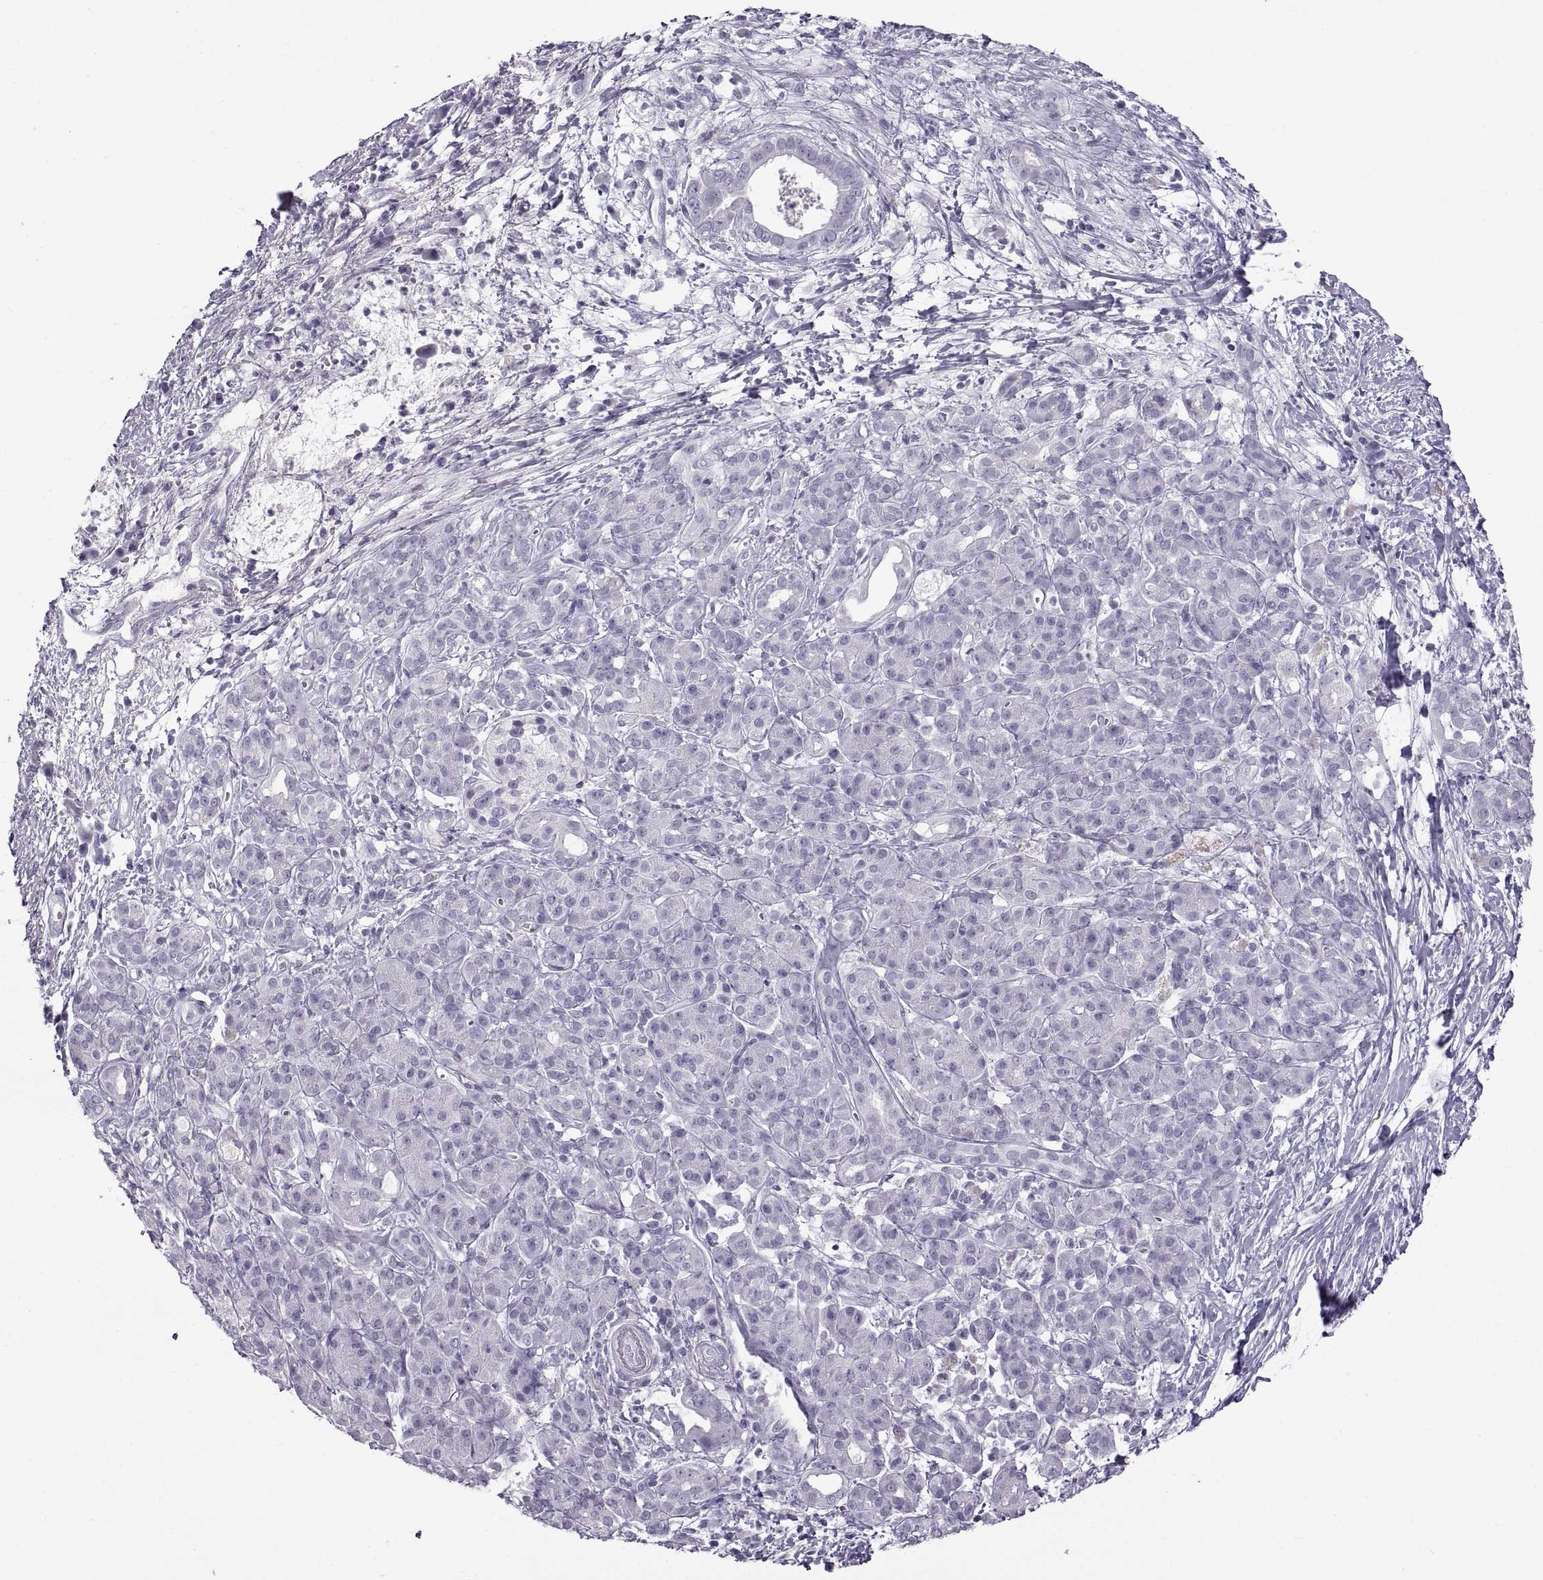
{"staining": {"intensity": "negative", "quantity": "none", "location": "none"}, "tissue": "pancreatic cancer", "cell_type": "Tumor cells", "image_type": "cancer", "snomed": [{"axis": "morphology", "description": "Adenocarcinoma, NOS"}, {"axis": "topography", "description": "Pancreas"}], "caption": "Tumor cells are negative for brown protein staining in pancreatic cancer.", "gene": "RDM1", "patient": {"sex": "male", "age": 61}}